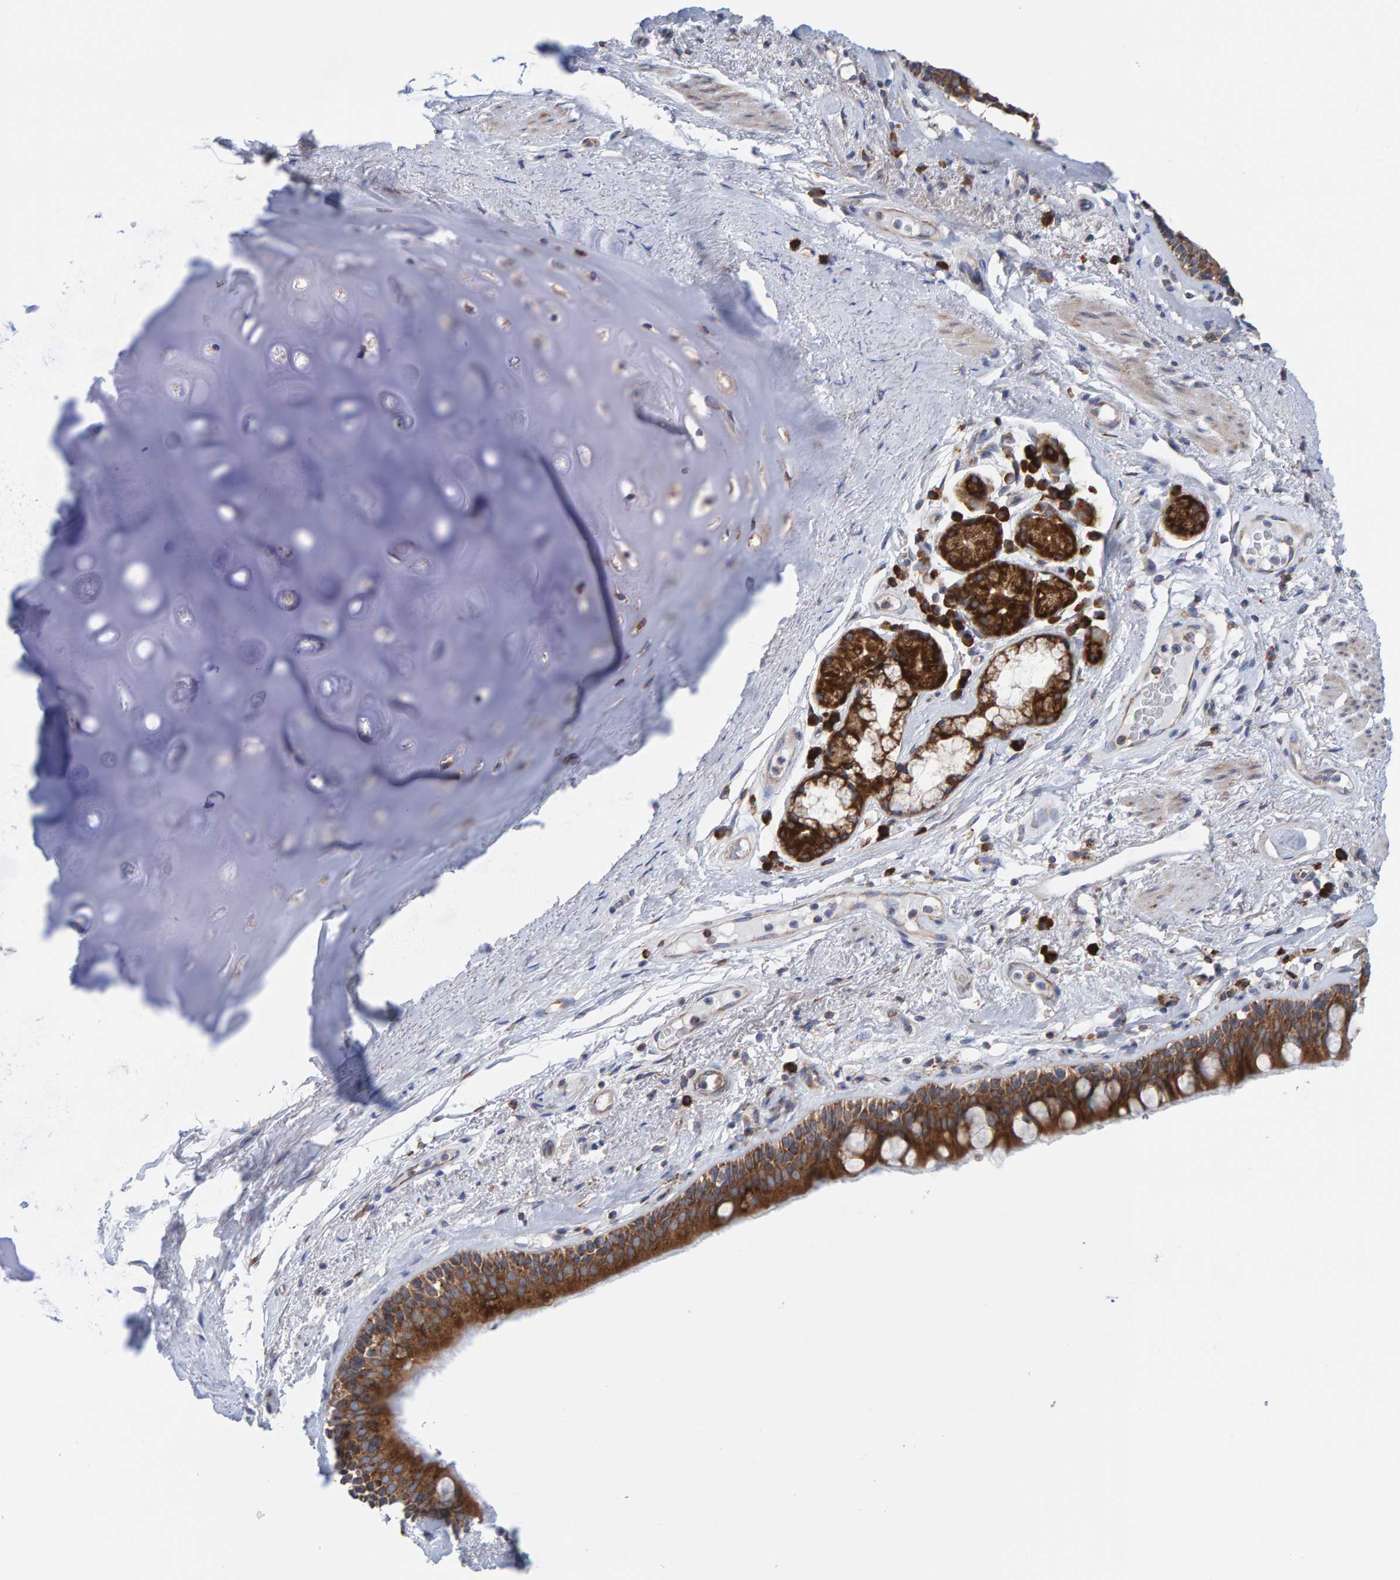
{"staining": {"intensity": "strong", "quantity": ">75%", "location": "cytoplasmic/membranous"}, "tissue": "bronchus", "cell_type": "Respiratory epithelial cells", "image_type": "normal", "snomed": [{"axis": "morphology", "description": "Normal tissue, NOS"}, {"axis": "topography", "description": "Cartilage tissue"}], "caption": "Immunohistochemistry histopathology image of unremarkable bronchus: bronchus stained using IHC exhibits high levels of strong protein expression localized specifically in the cytoplasmic/membranous of respiratory epithelial cells, appearing as a cytoplasmic/membranous brown color.", "gene": "CDK5RAP3", "patient": {"sex": "female", "age": 63}}